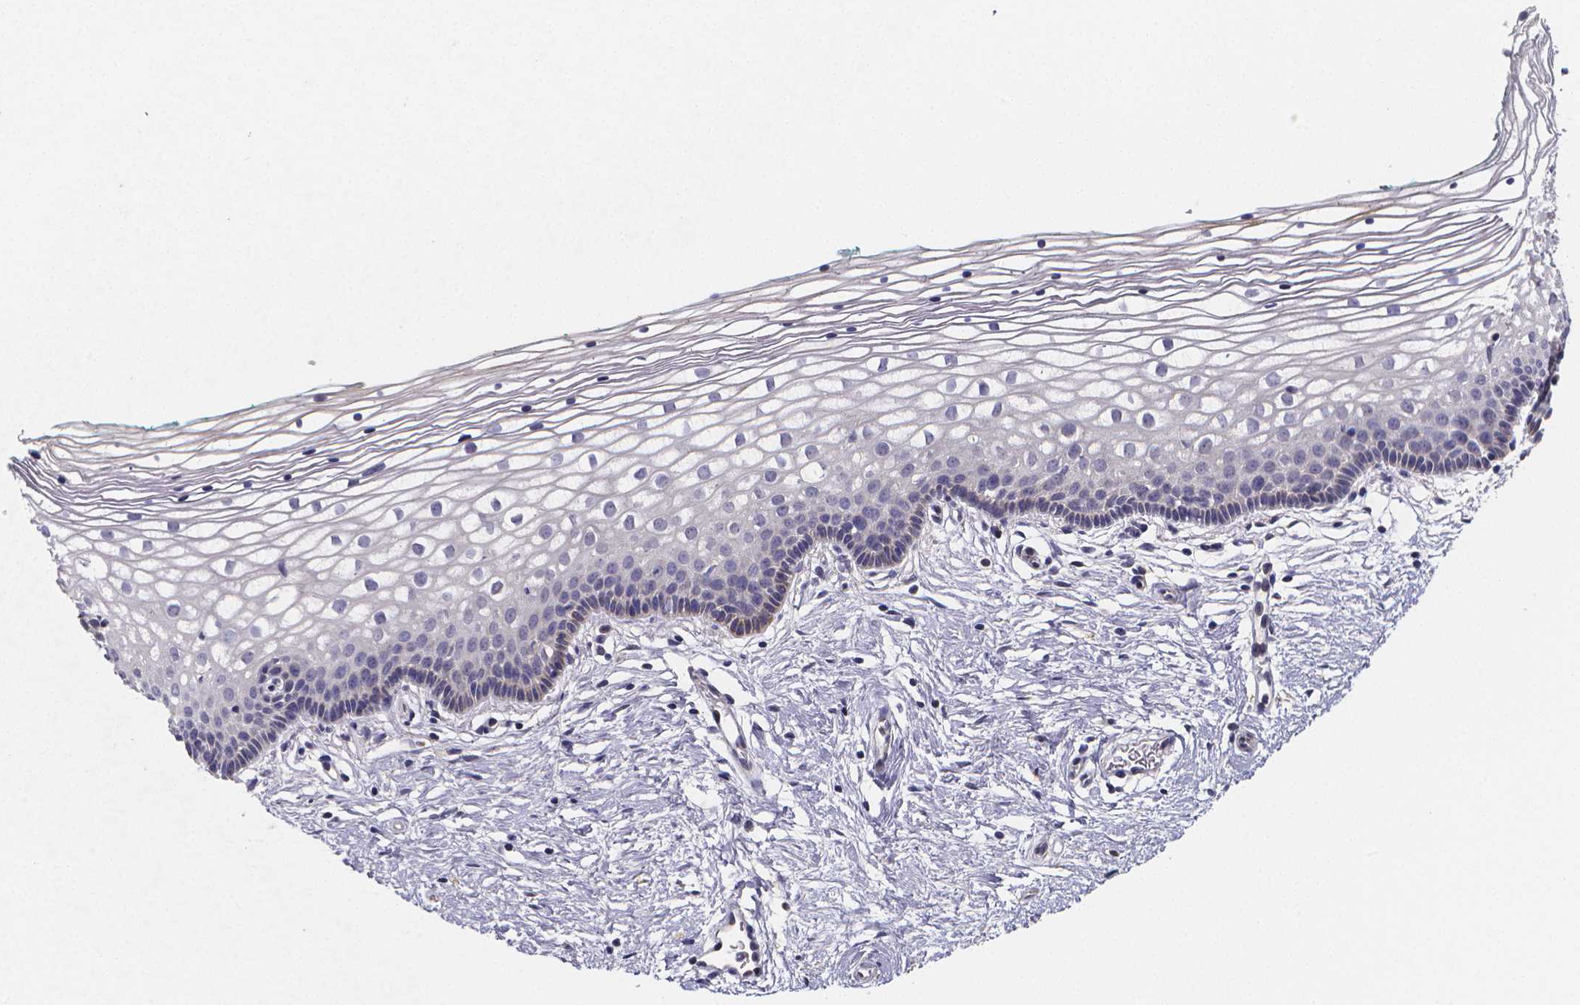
{"staining": {"intensity": "negative", "quantity": "none", "location": "none"}, "tissue": "vagina", "cell_type": "Squamous epithelial cells", "image_type": "normal", "snomed": [{"axis": "morphology", "description": "Normal tissue, NOS"}, {"axis": "topography", "description": "Vagina"}], "caption": "The image displays no significant expression in squamous epithelial cells of vagina. (Immunohistochemistry (ihc), brightfield microscopy, high magnification).", "gene": "PAH", "patient": {"sex": "female", "age": 36}}